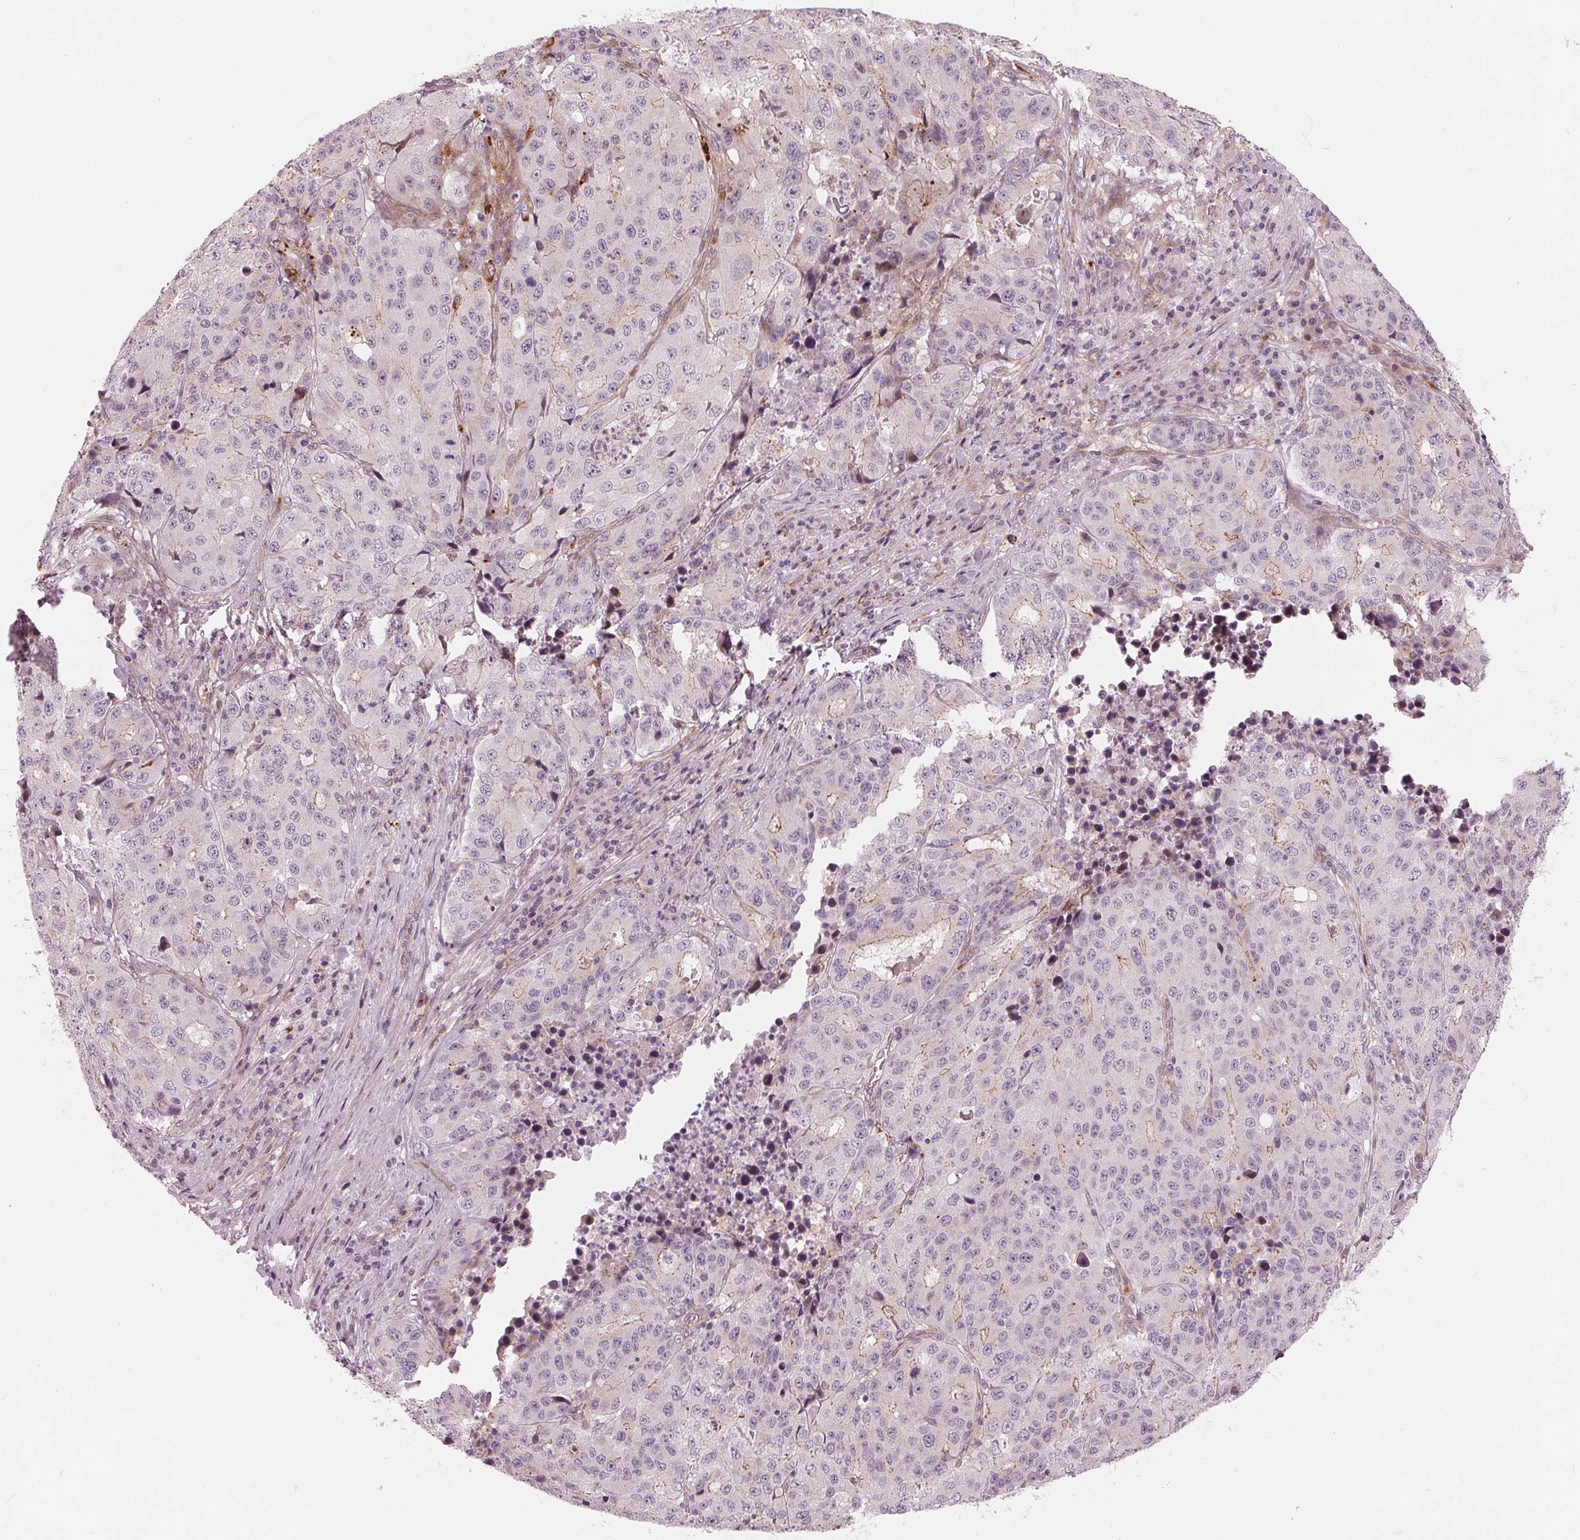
{"staining": {"intensity": "negative", "quantity": "none", "location": "none"}, "tissue": "stomach cancer", "cell_type": "Tumor cells", "image_type": "cancer", "snomed": [{"axis": "morphology", "description": "Adenocarcinoma, NOS"}, {"axis": "topography", "description": "Stomach"}], "caption": "DAB (3,3'-diaminobenzidine) immunohistochemical staining of stomach cancer displays no significant positivity in tumor cells.", "gene": "TXNIP", "patient": {"sex": "male", "age": 71}}